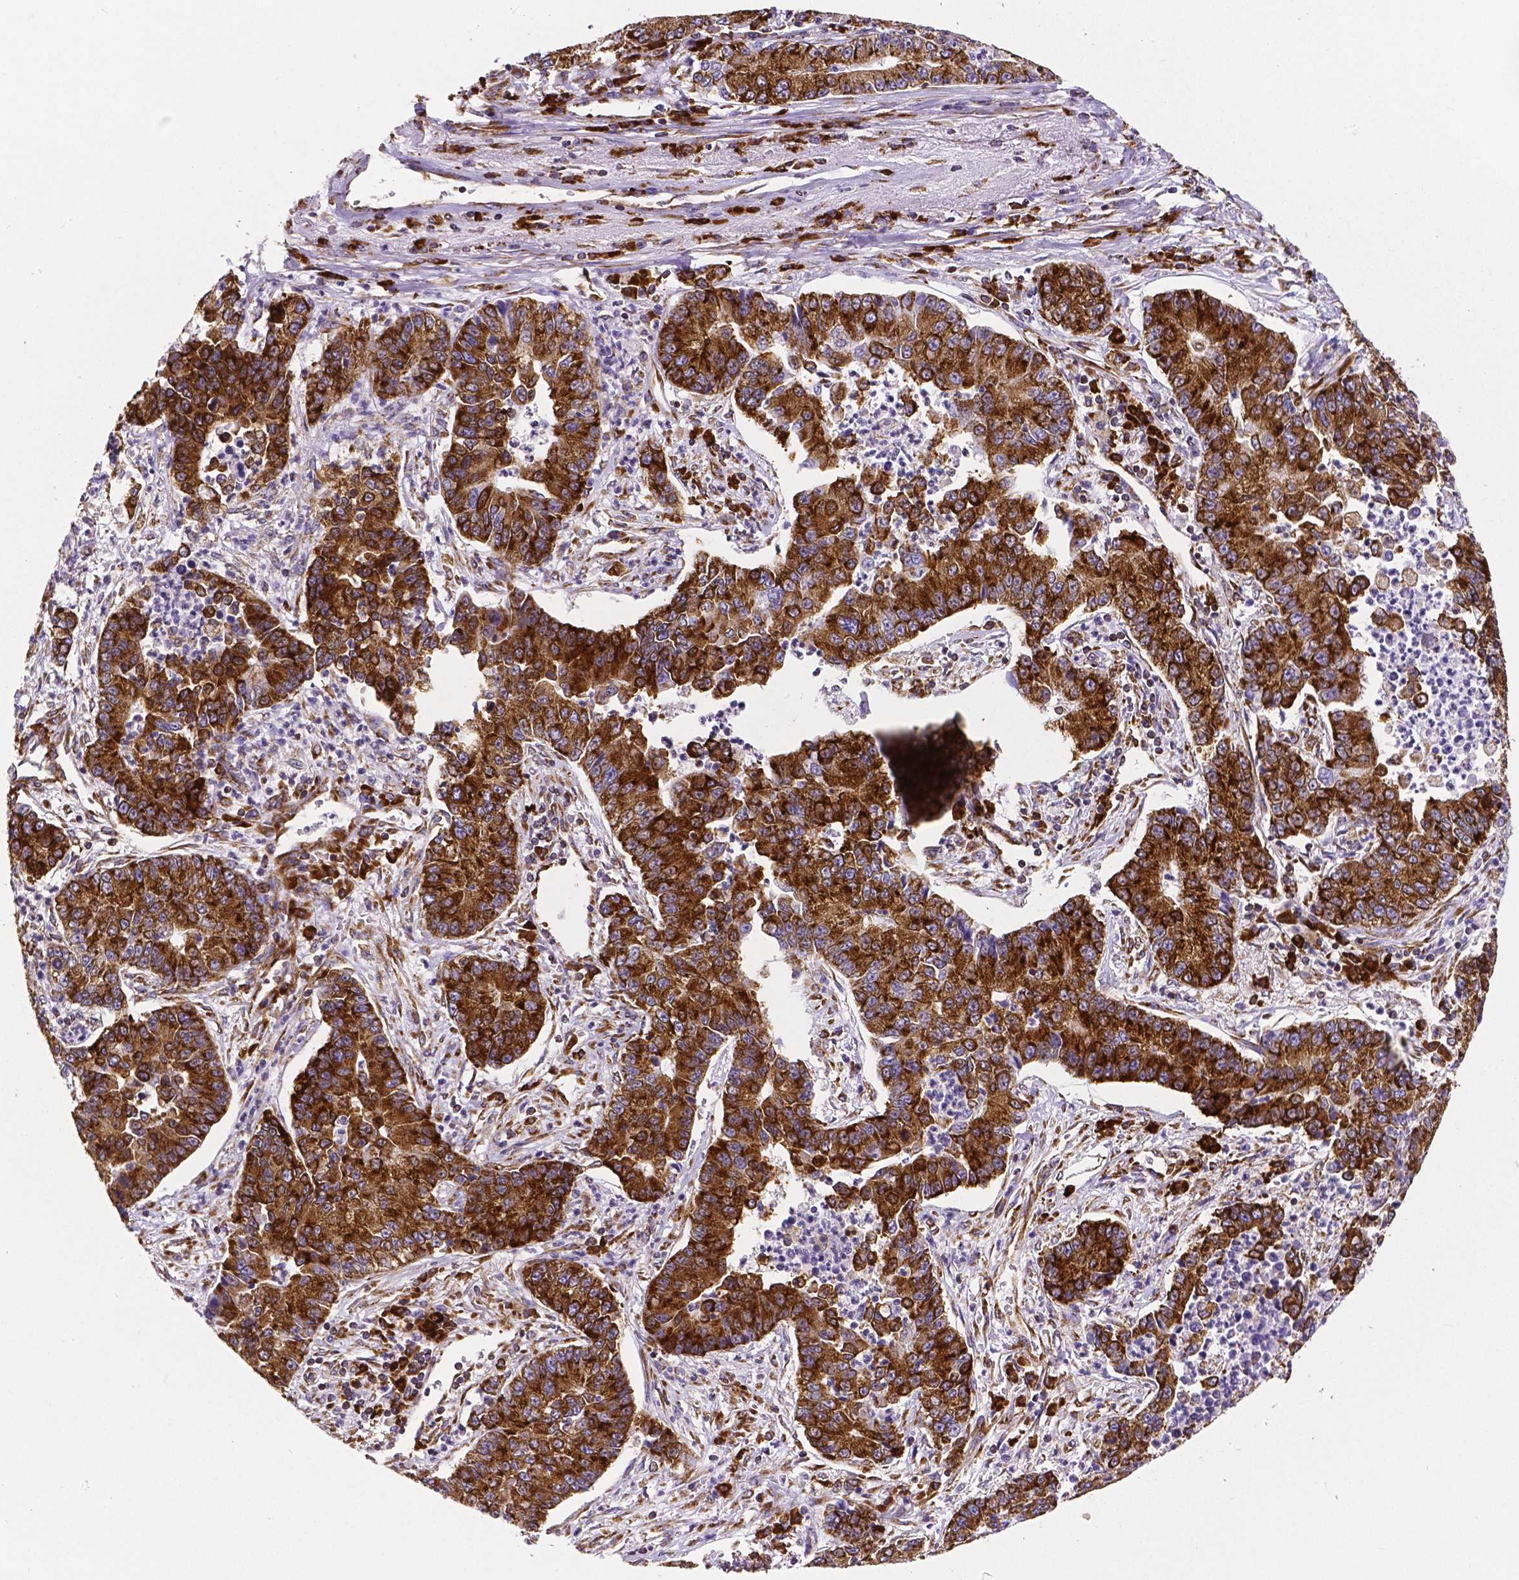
{"staining": {"intensity": "strong", "quantity": ">75%", "location": "cytoplasmic/membranous"}, "tissue": "lung cancer", "cell_type": "Tumor cells", "image_type": "cancer", "snomed": [{"axis": "morphology", "description": "Adenocarcinoma, NOS"}, {"axis": "topography", "description": "Lung"}], "caption": "The immunohistochemical stain labels strong cytoplasmic/membranous expression in tumor cells of lung adenocarcinoma tissue.", "gene": "MTDH", "patient": {"sex": "female", "age": 57}}